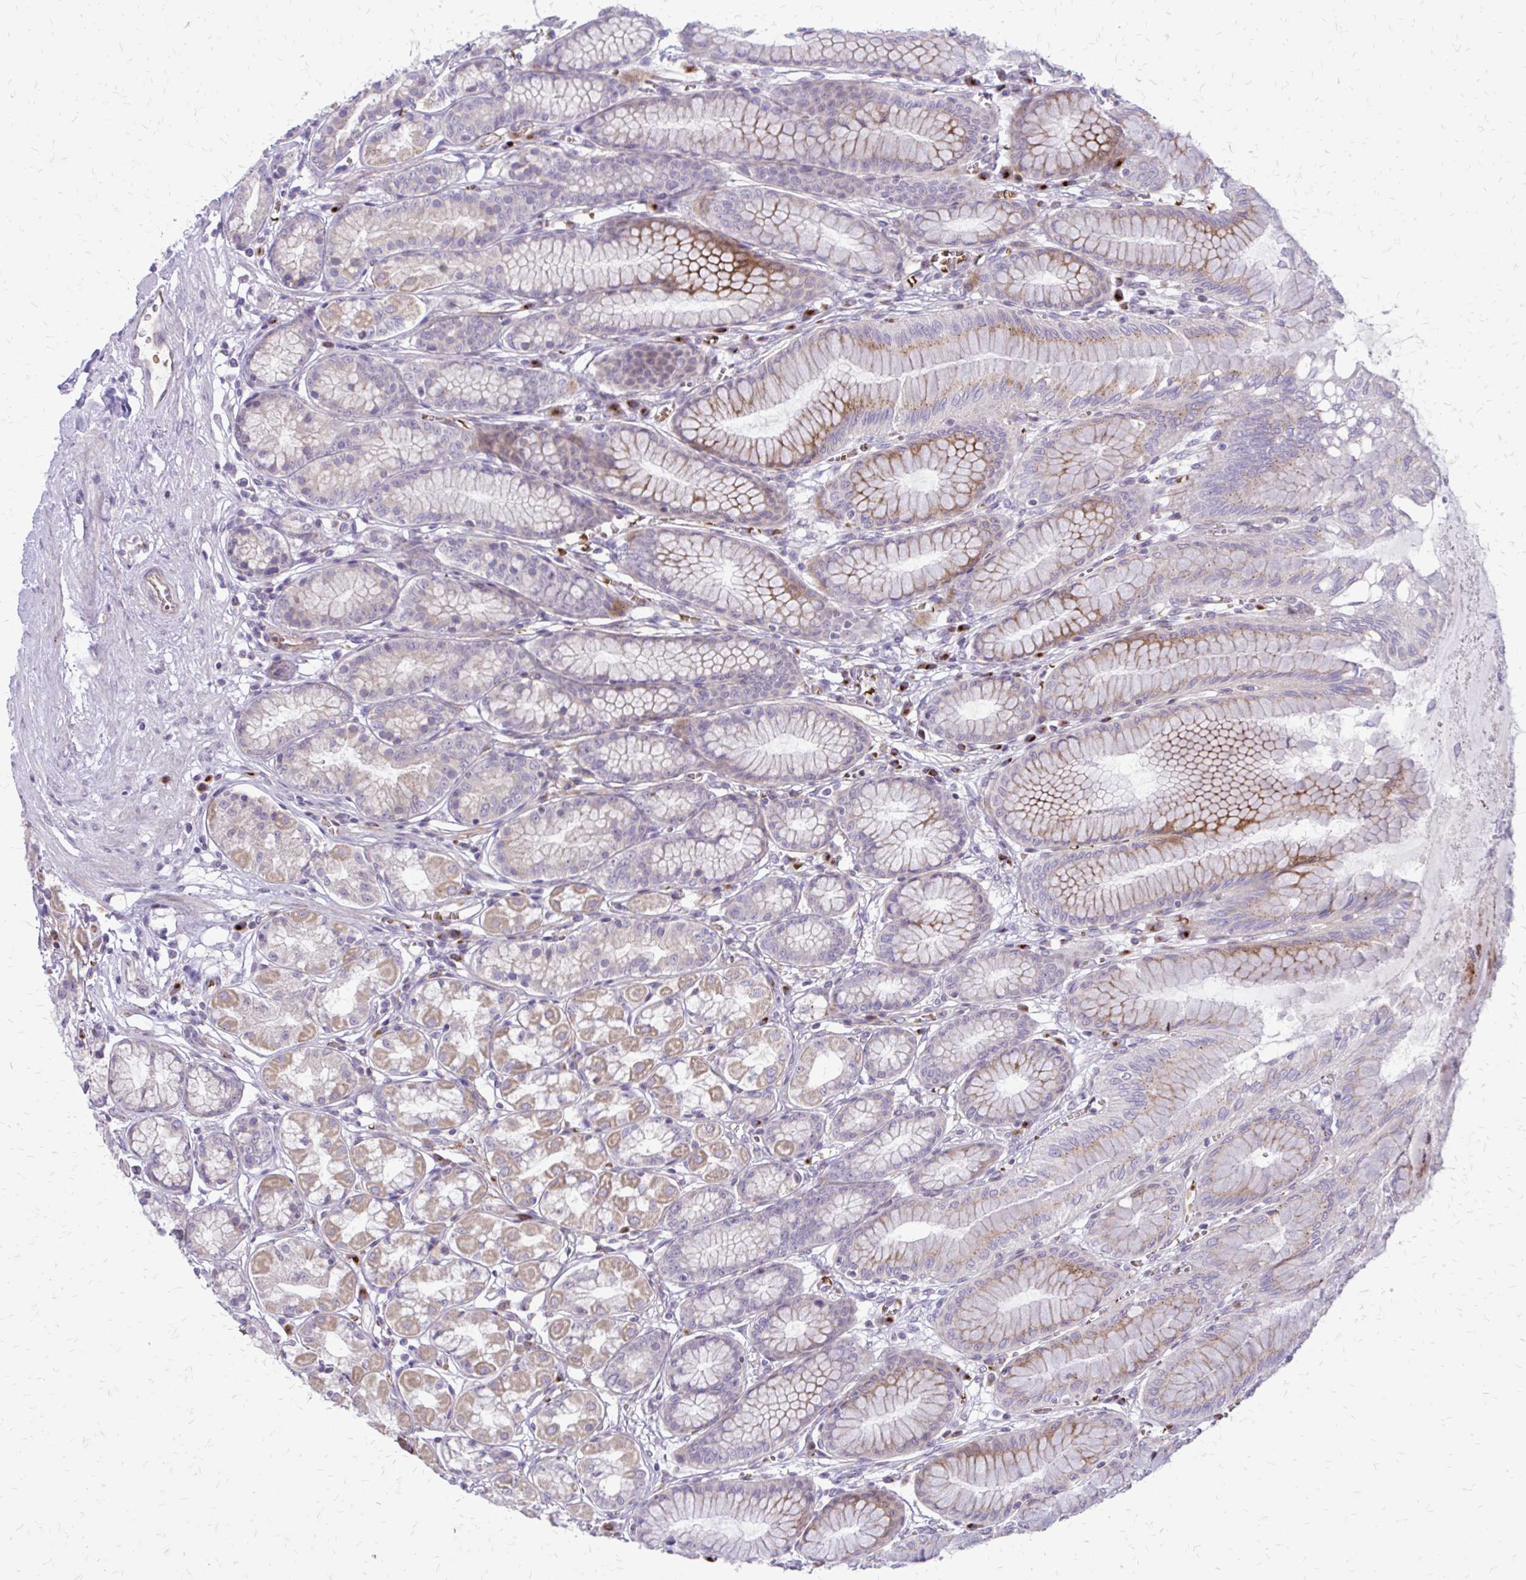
{"staining": {"intensity": "weak", "quantity": "25%-75%", "location": "cytoplasmic/membranous"}, "tissue": "stomach", "cell_type": "Glandular cells", "image_type": "normal", "snomed": [{"axis": "morphology", "description": "Normal tissue, NOS"}, {"axis": "topography", "description": "Stomach"}, {"axis": "topography", "description": "Stomach, lower"}], "caption": "Immunohistochemistry image of unremarkable stomach: human stomach stained using immunohistochemistry displays low levels of weak protein expression localized specifically in the cytoplasmic/membranous of glandular cells, appearing as a cytoplasmic/membranous brown color.", "gene": "FUNDC2", "patient": {"sex": "male", "age": 76}}